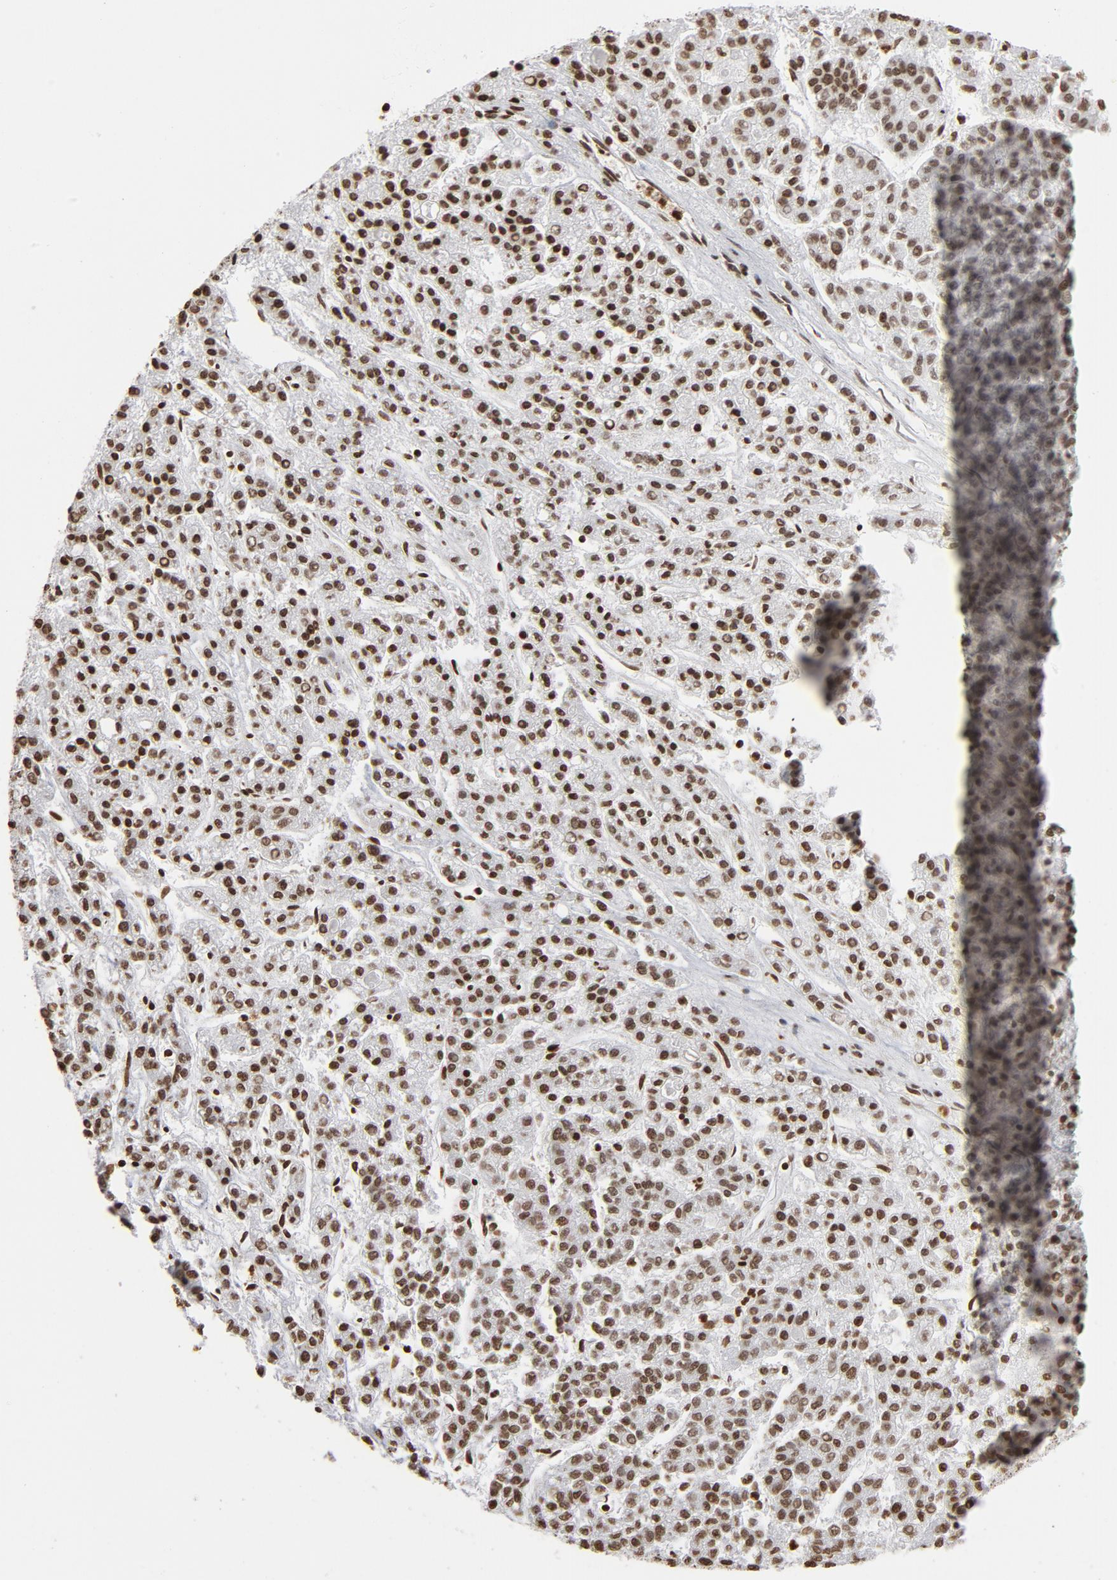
{"staining": {"intensity": "strong", "quantity": ">75%", "location": "nuclear"}, "tissue": "liver cancer", "cell_type": "Tumor cells", "image_type": "cancer", "snomed": [{"axis": "morphology", "description": "Carcinoma, Hepatocellular, NOS"}, {"axis": "topography", "description": "Liver"}], "caption": "Immunohistochemical staining of liver hepatocellular carcinoma exhibits strong nuclear protein staining in approximately >75% of tumor cells.", "gene": "H2AC12", "patient": {"sex": "male", "age": 70}}